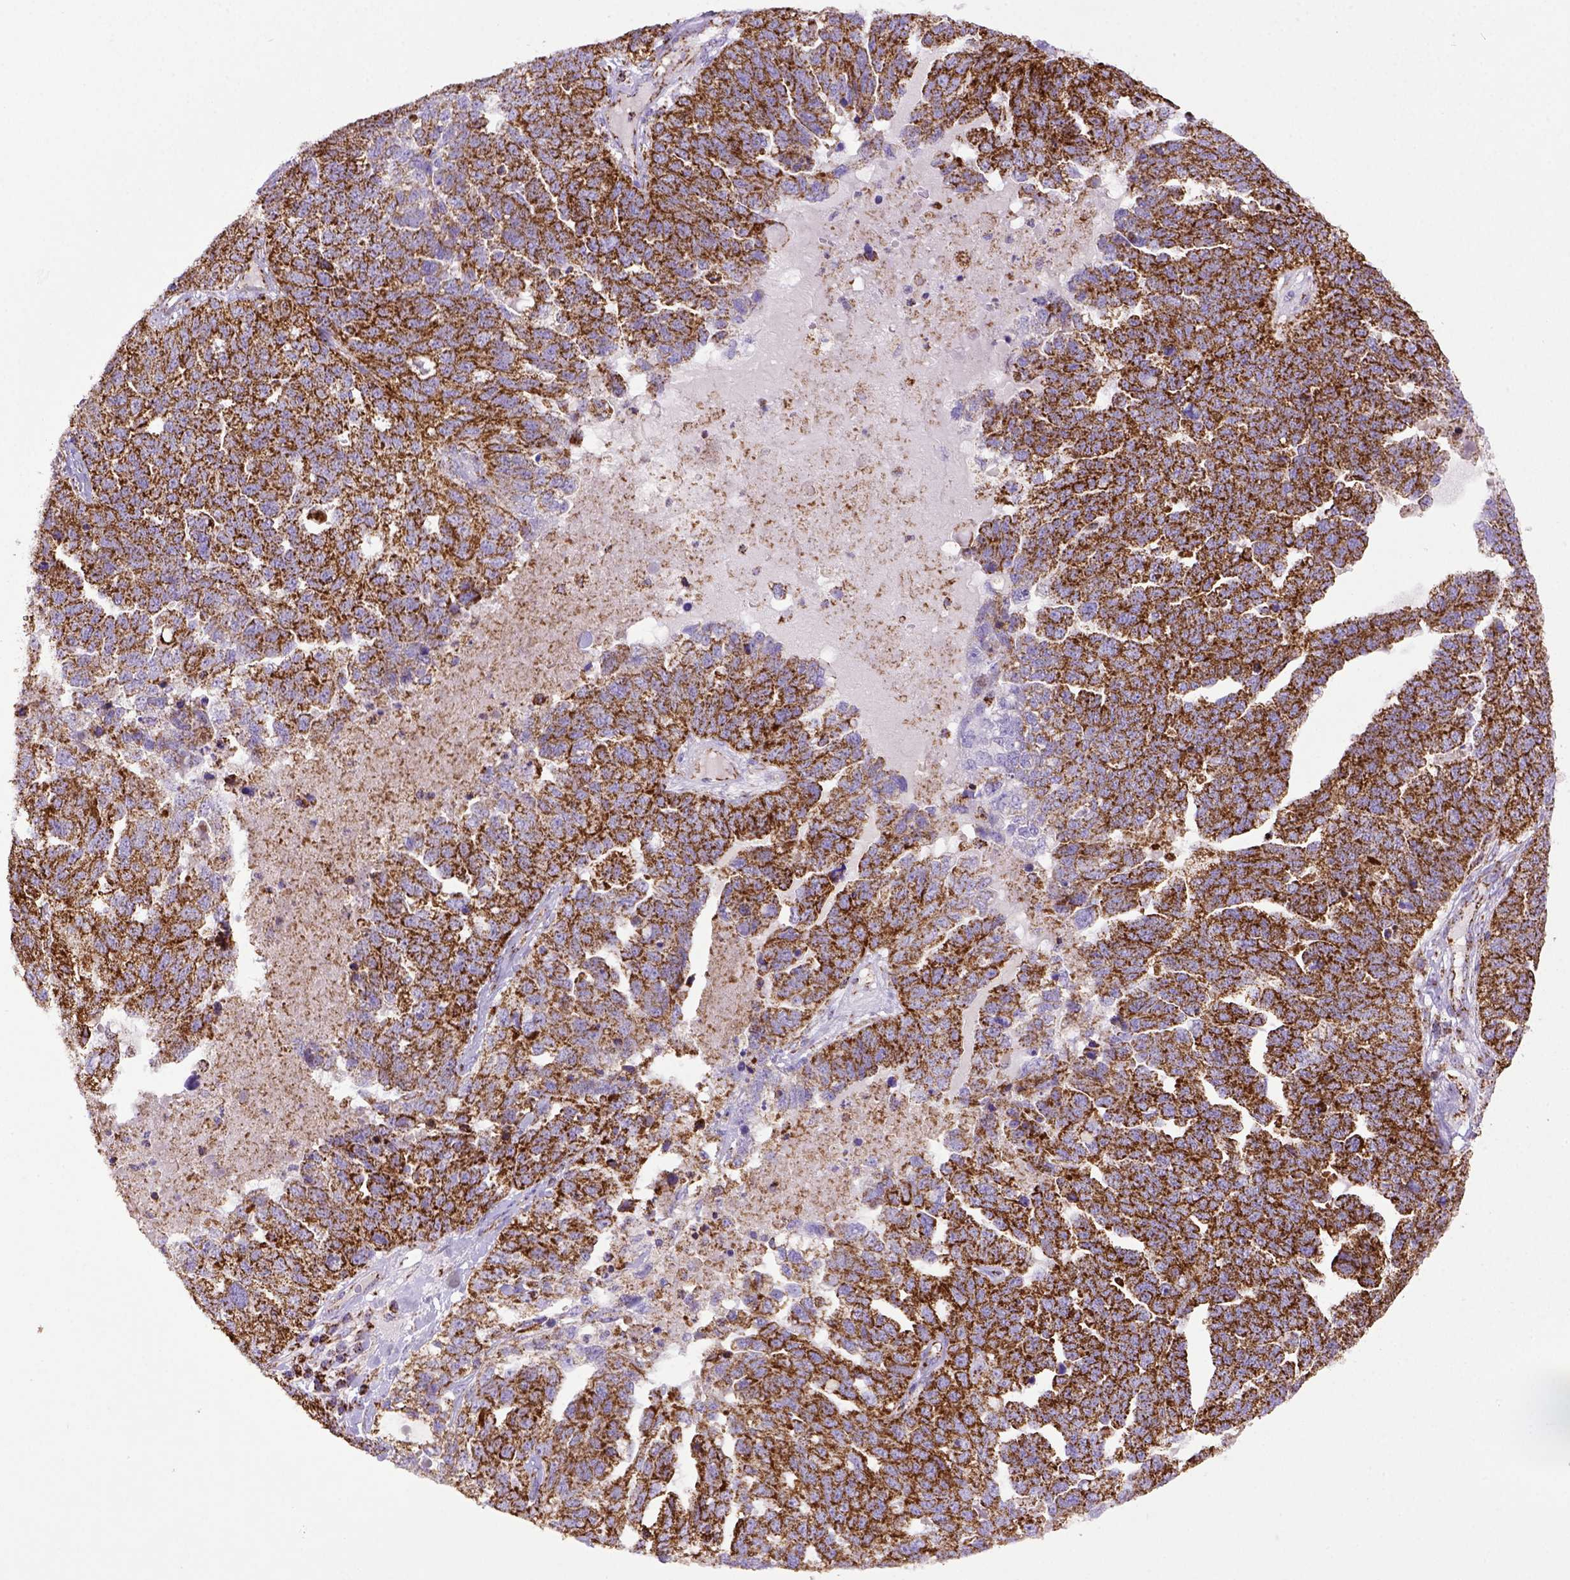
{"staining": {"intensity": "moderate", "quantity": ">75%", "location": "cytoplasmic/membranous"}, "tissue": "ovarian cancer", "cell_type": "Tumor cells", "image_type": "cancer", "snomed": [{"axis": "morphology", "description": "Cystadenocarcinoma, serous, NOS"}, {"axis": "topography", "description": "Ovary"}], "caption": "Immunohistochemical staining of human serous cystadenocarcinoma (ovarian) exhibits medium levels of moderate cytoplasmic/membranous positivity in approximately >75% of tumor cells.", "gene": "MT-CO1", "patient": {"sex": "female", "age": 71}}